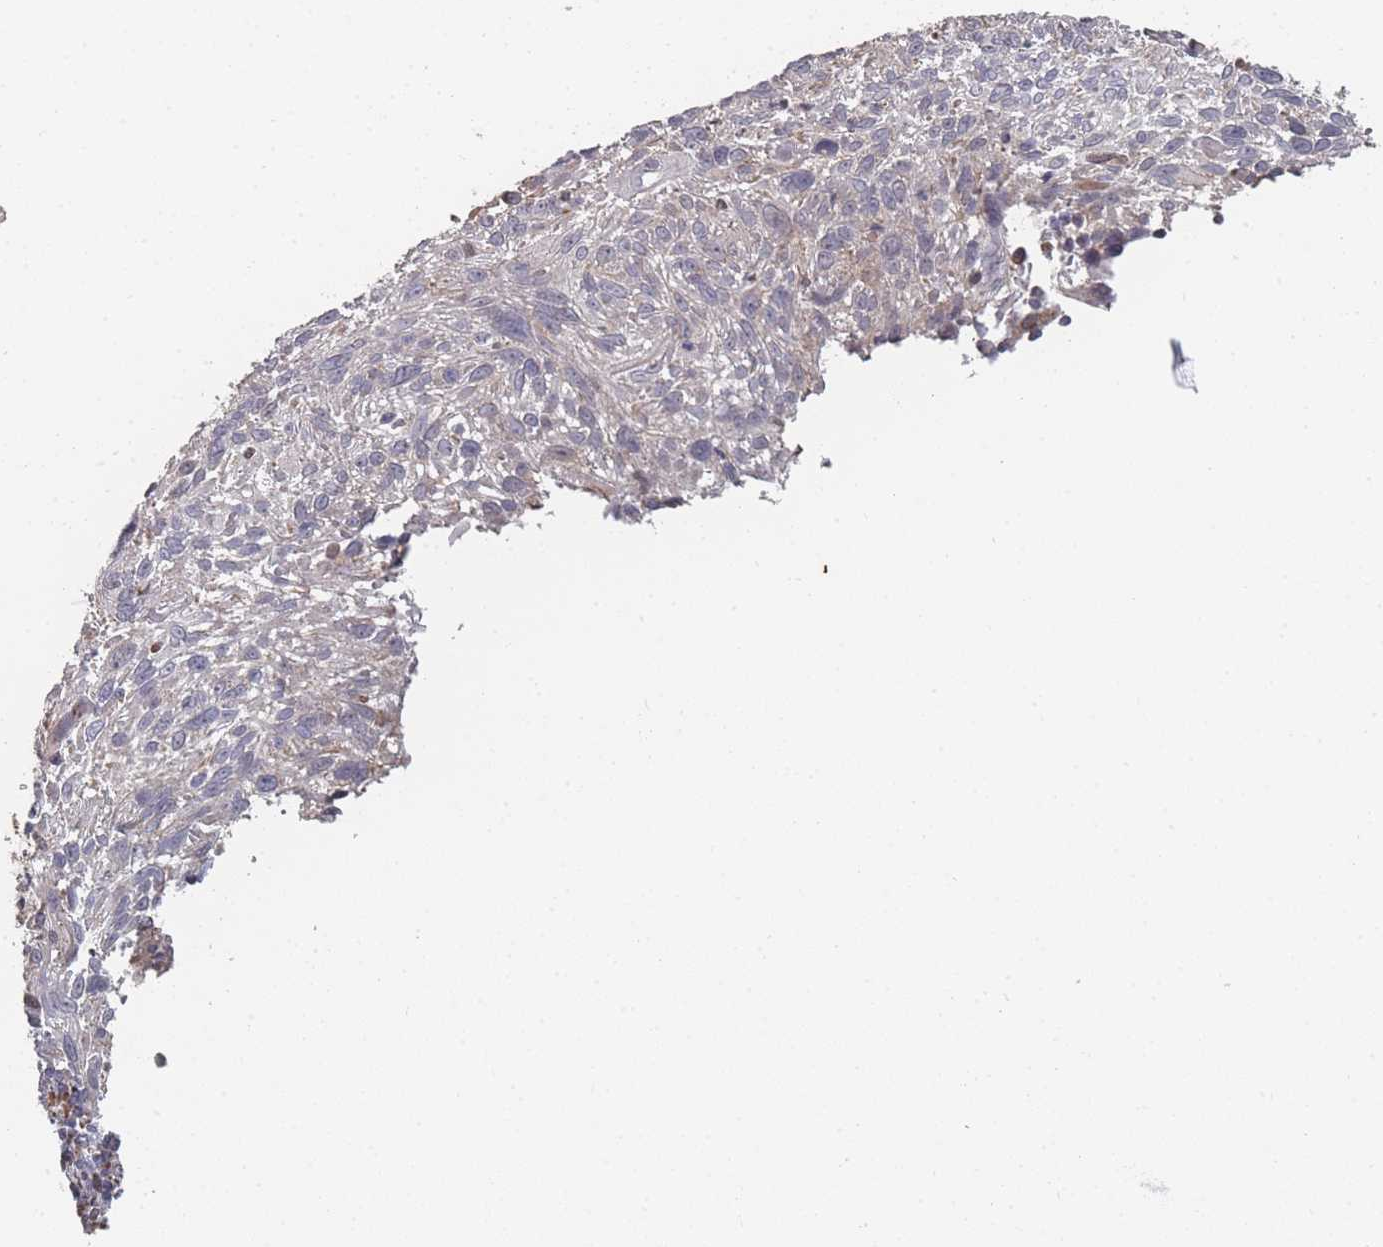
{"staining": {"intensity": "negative", "quantity": "none", "location": "none"}, "tissue": "cervical cancer", "cell_type": "Tumor cells", "image_type": "cancer", "snomed": [{"axis": "morphology", "description": "Squamous cell carcinoma, NOS"}, {"axis": "topography", "description": "Cervix"}], "caption": "DAB (3,3'-diaminobenzidine) immunohistochemical staining of human cervical squamous cell carcinoma demonstrates no significant staining in tumor cells.", "gene": "PSMB3", "patient": {"sex": "female", "age": 51}}